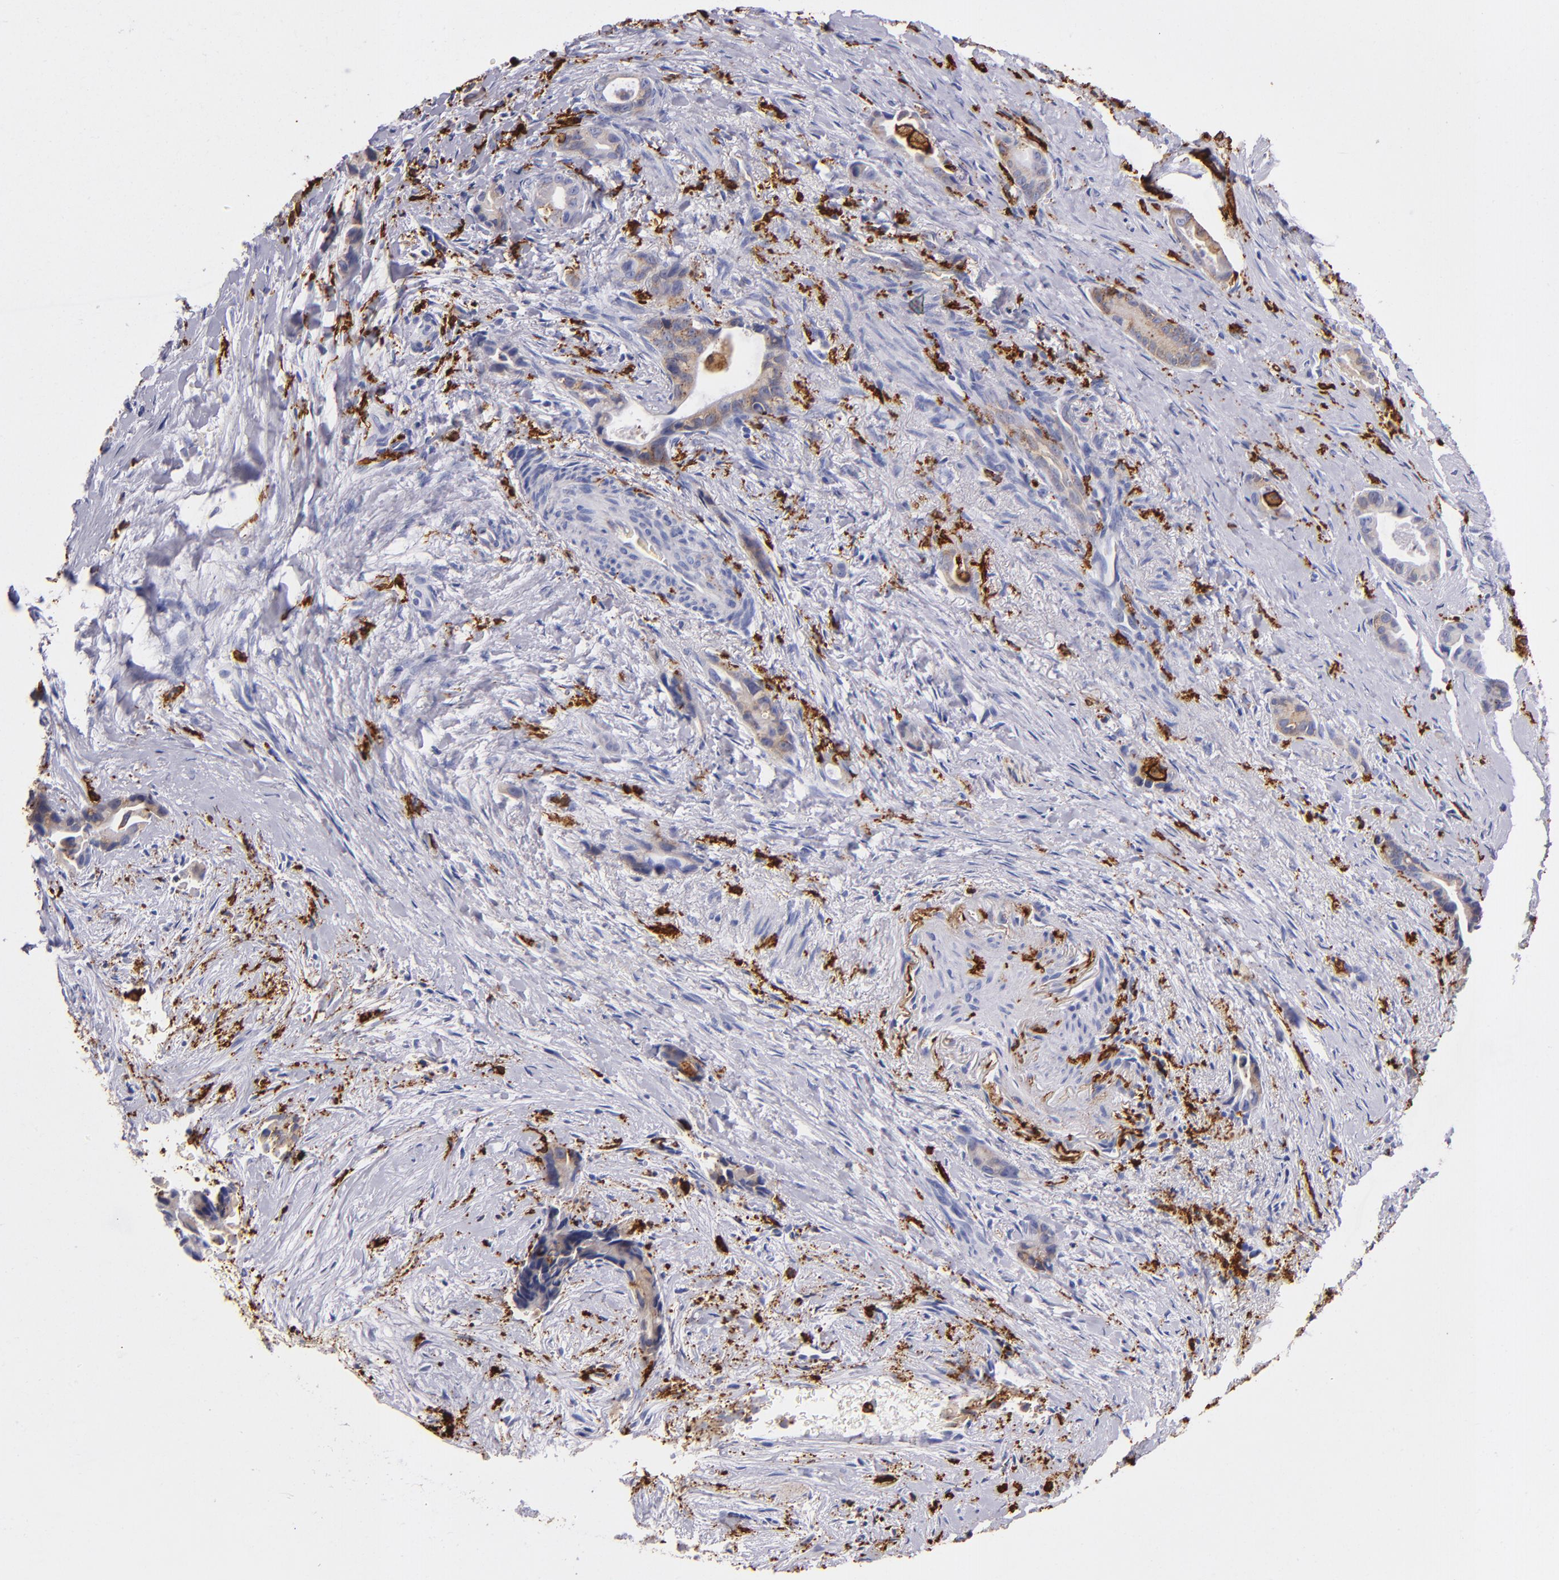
{"staining": {"intensity": "moderate", "quantity": "25%-75%", "location": "cytoplasmic/membranous"}, "tissue": "liver cancer", "cell_type": "Tumor cells", "image_type": "cancer", "snomed": [{"axis": "morphology", "description": "Cholangiocarcinoma"}, {"axis": "topography", "description": "Liver"}], "caption": "Immunohistochemistry (IHC) of human liver cholangiocarcinoma exhibits medium levels of moderate cytoplasmic/membranous positivity in about 25%-75% of tumor cells.", "gene": "HLA-DRA", "patient": {"sex": "female", "age": 55}}